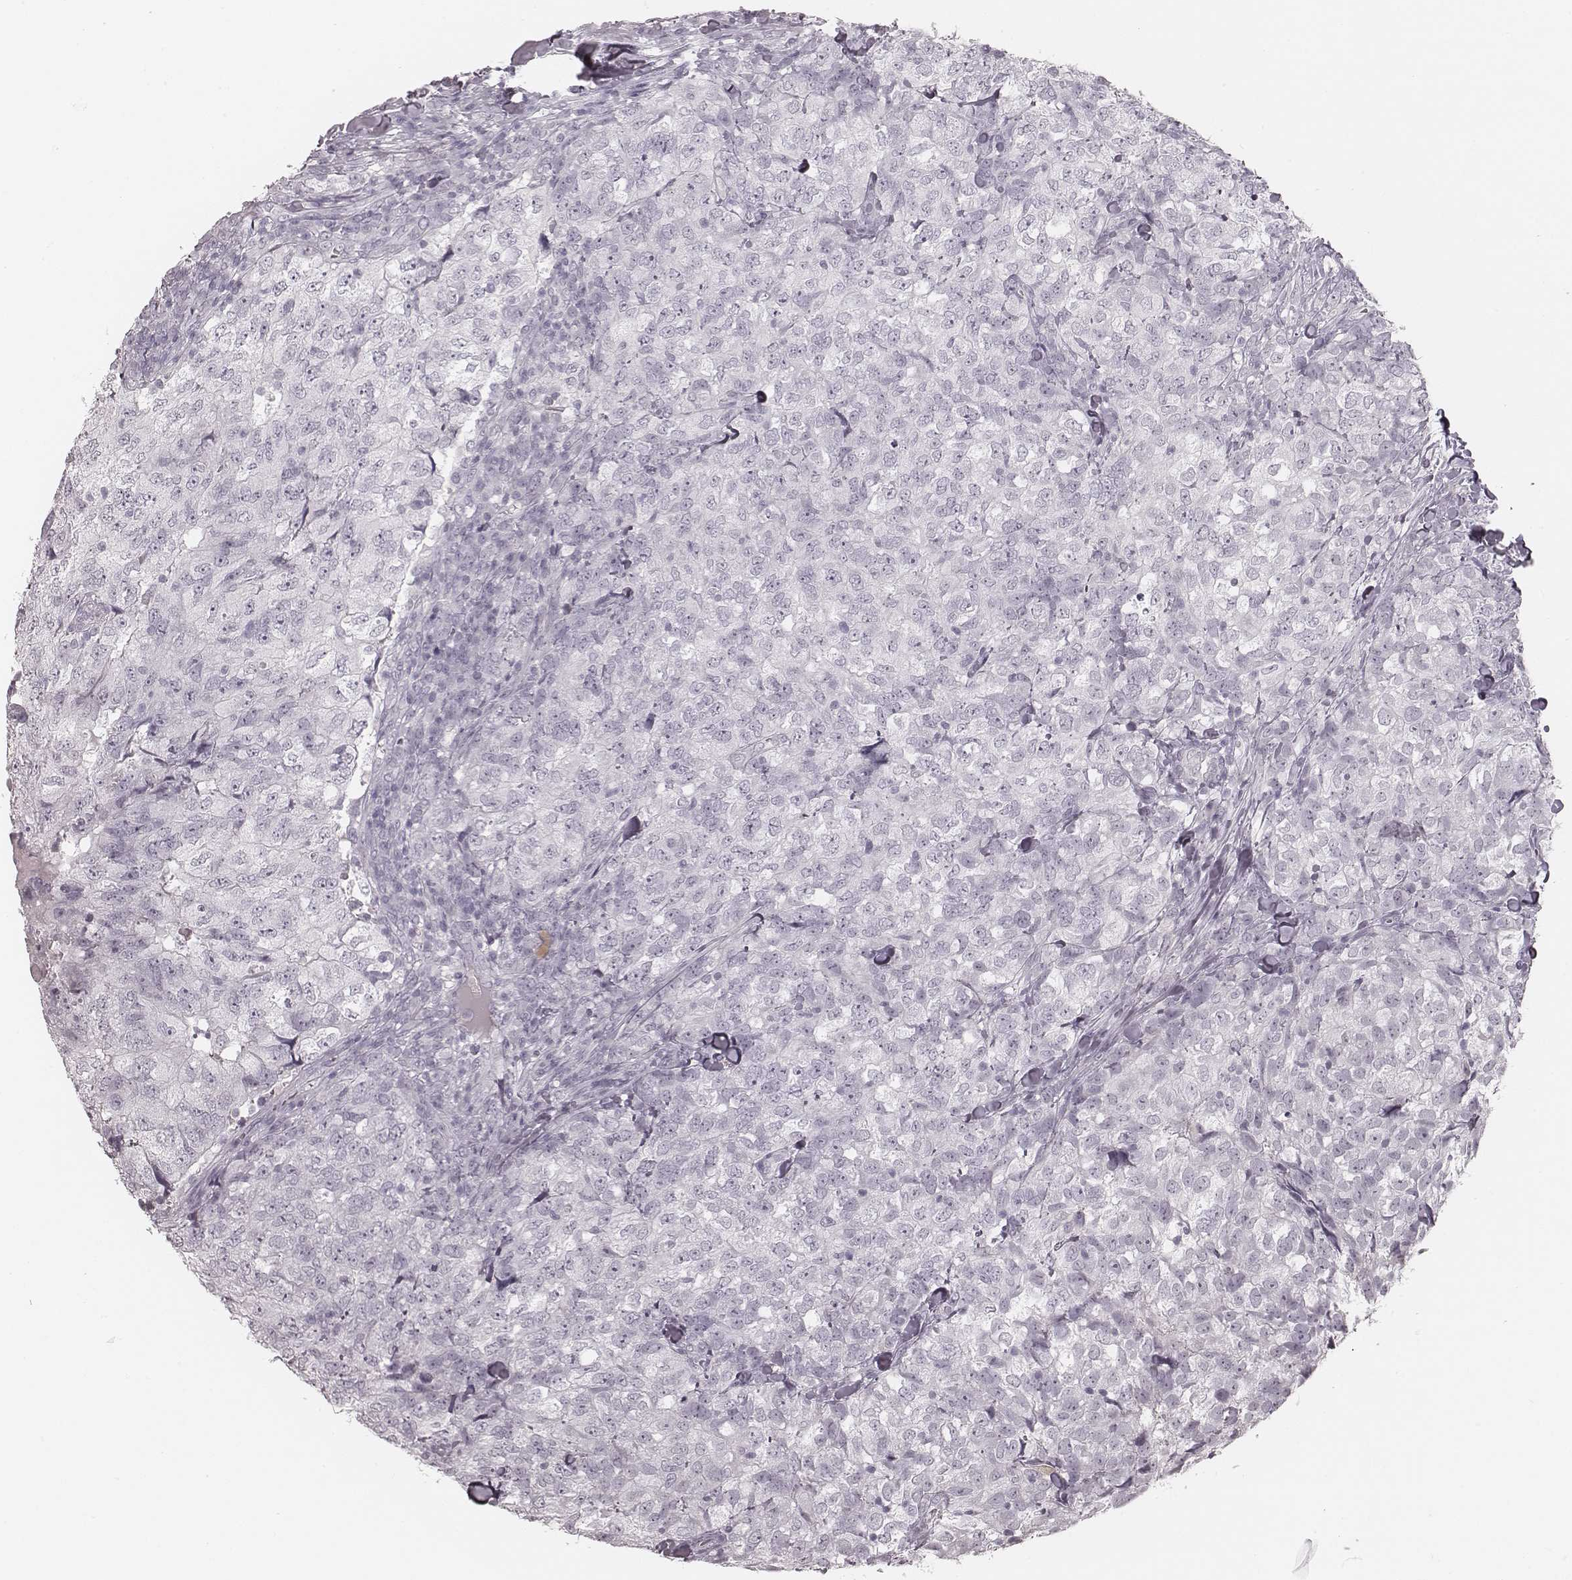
{"staining": {"intensity": "negative", "quantity": "none", "location": "none"}, "tissue": "breast cancer", "cell_type": "Tumor cells", "image_type": "cancer", "snomed": [{"axis": "morphology", "description": "Duct carcinoma"}, {"axis": "topography", "description": "Breast"}], "caption": "DAB immunohistochemical staining of breast cancer reveals no significant positivity in tumor cells.", "gene": "MSX1", "patient": {"sex": "female", "age": 30}}